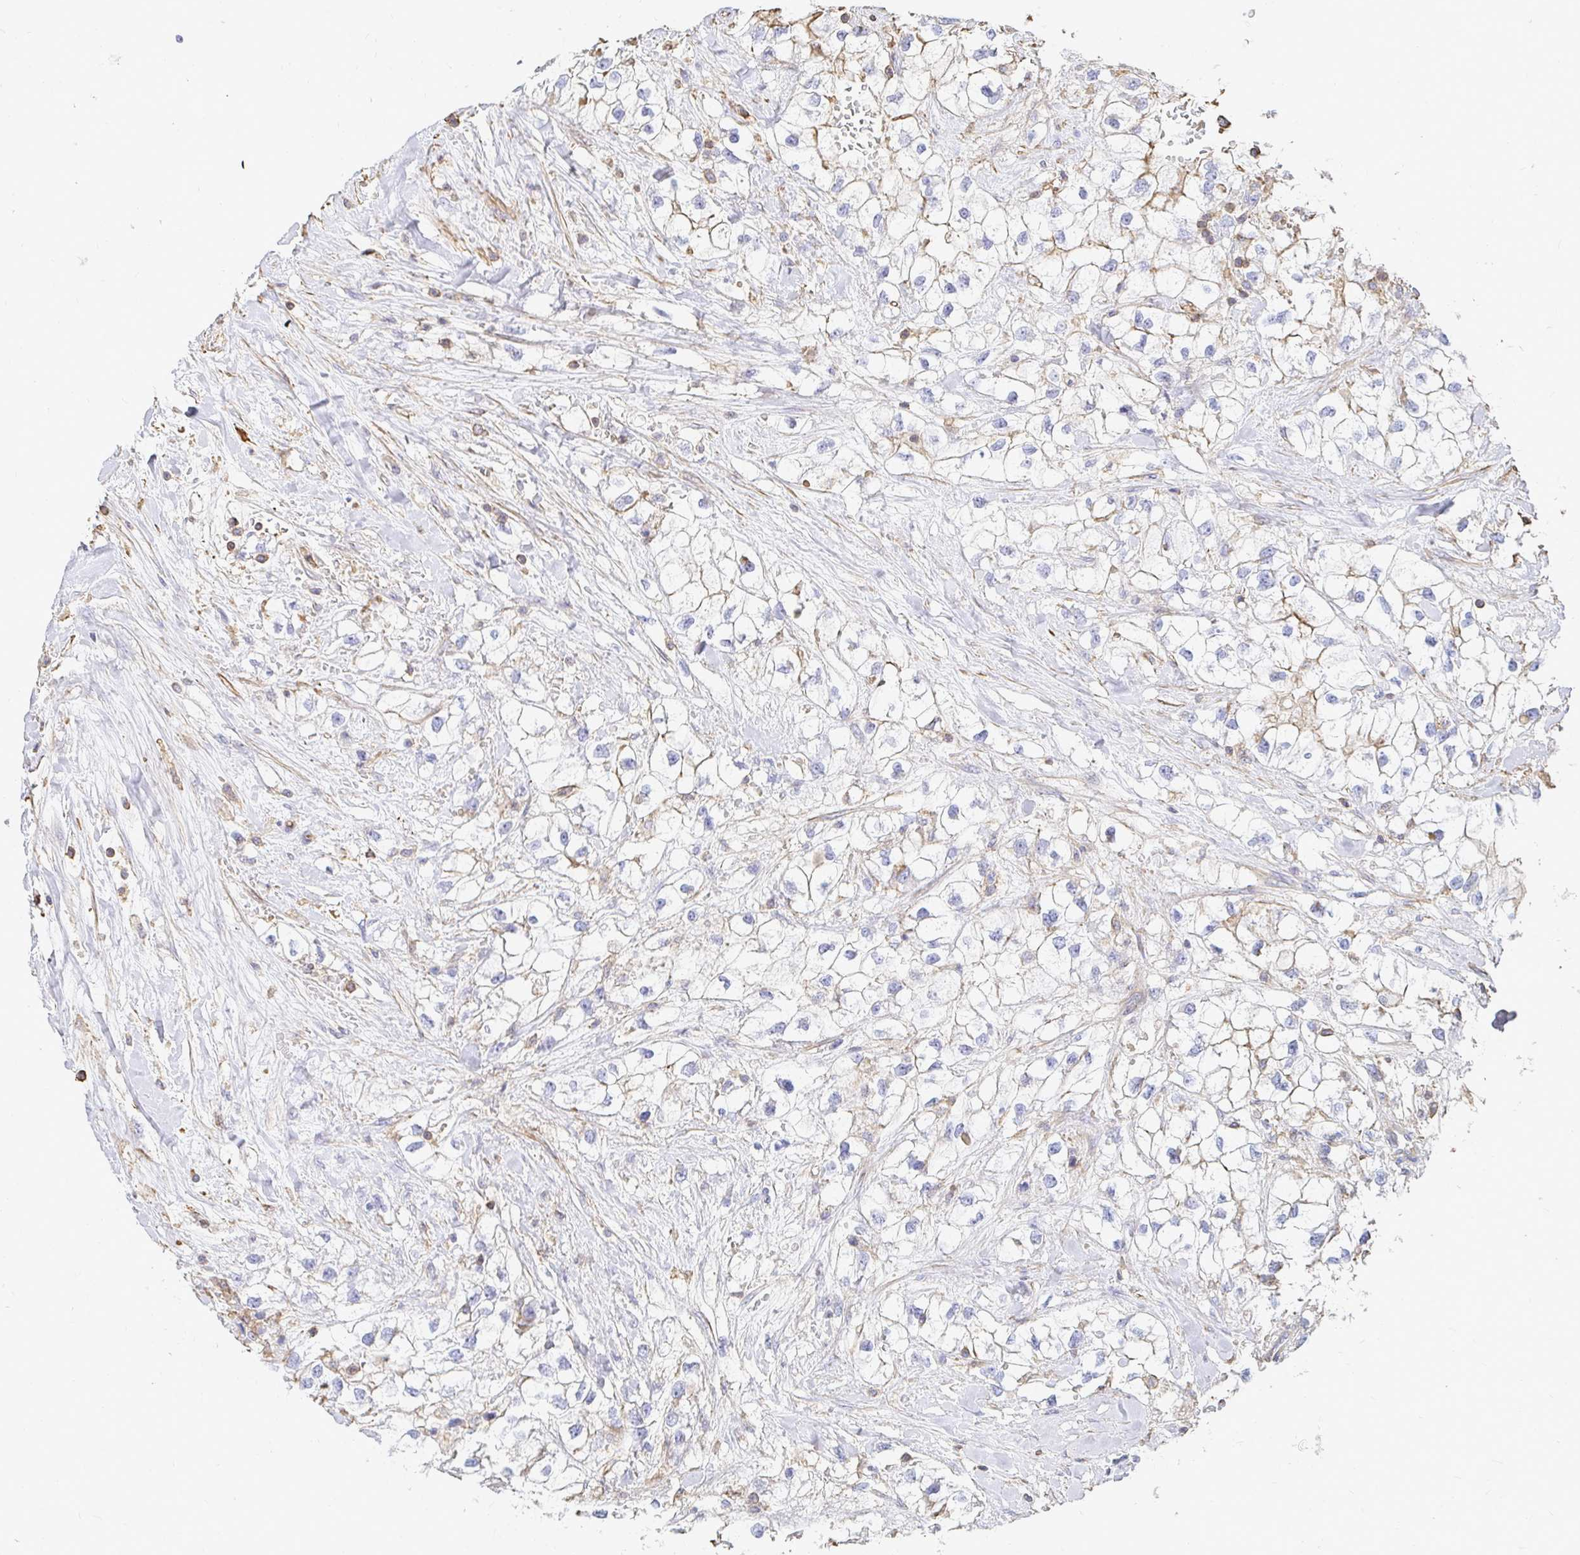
{"staining": {"intensity": "weak", "quantity": "25%-75%", "location": "cytoplasmic/membranous"}, "tissue": "renal cancer", "cell_type": "Tumor cells", "image_type": "cancer", "snomed": [{"axis": "morphology", "description": "Adenocarcinoma, NOS"}, {"axis": "topography", "description": "Kidney"}], "caption": "There is low levels of weak cytoplasmic/membranous staining in tumor cells of renal cancer, as demonstrated by immunohistochemical staining (brown color).", "gene": "PTPN14", "patient": {"sex": "male", "age": 59}}